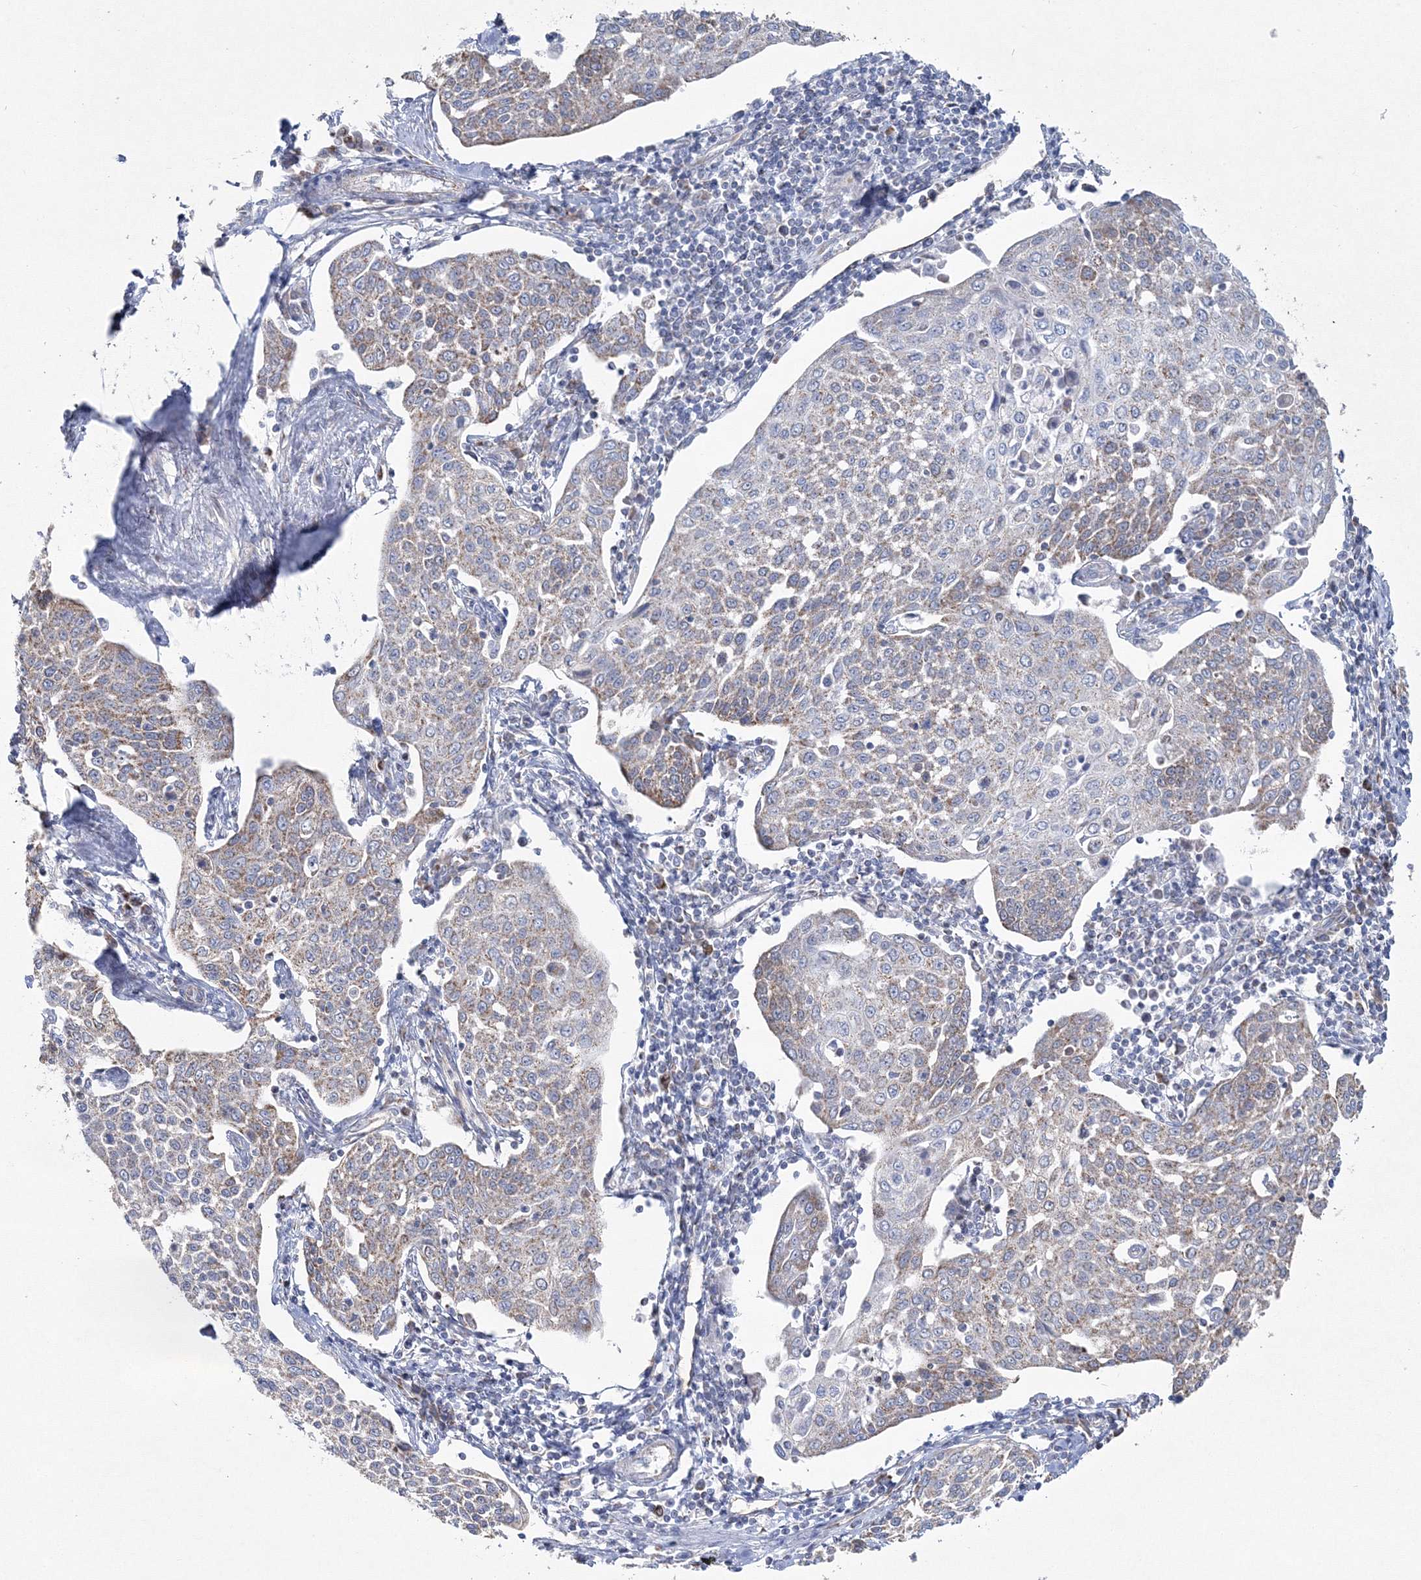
{"staining": {"intensity": "weak", "quantity": "25%-75%", "location": "cytoplasmic/membranous"}, "tissue": "cervical cancer", "cell_type": "Tumor cells", "image_type": "cancer", "snomed": [{"axis": "morphology", "description": "Squamous cell carcinoma, NOS"}, {"axis": "topography", "description": "Cervix"}], "caption": "Immunohistochemistry (IHC) micrograph of neoplastic tissue: cervical cancer stained using IHC displays low levels of weak protein expression localized specifically in the cytoplasmic/membranous of tumor cells, appearing as a cytoplasmic/membranous brown color.", "gene": "HIBCH", "patient": {"sex": "female", "age": 34}}